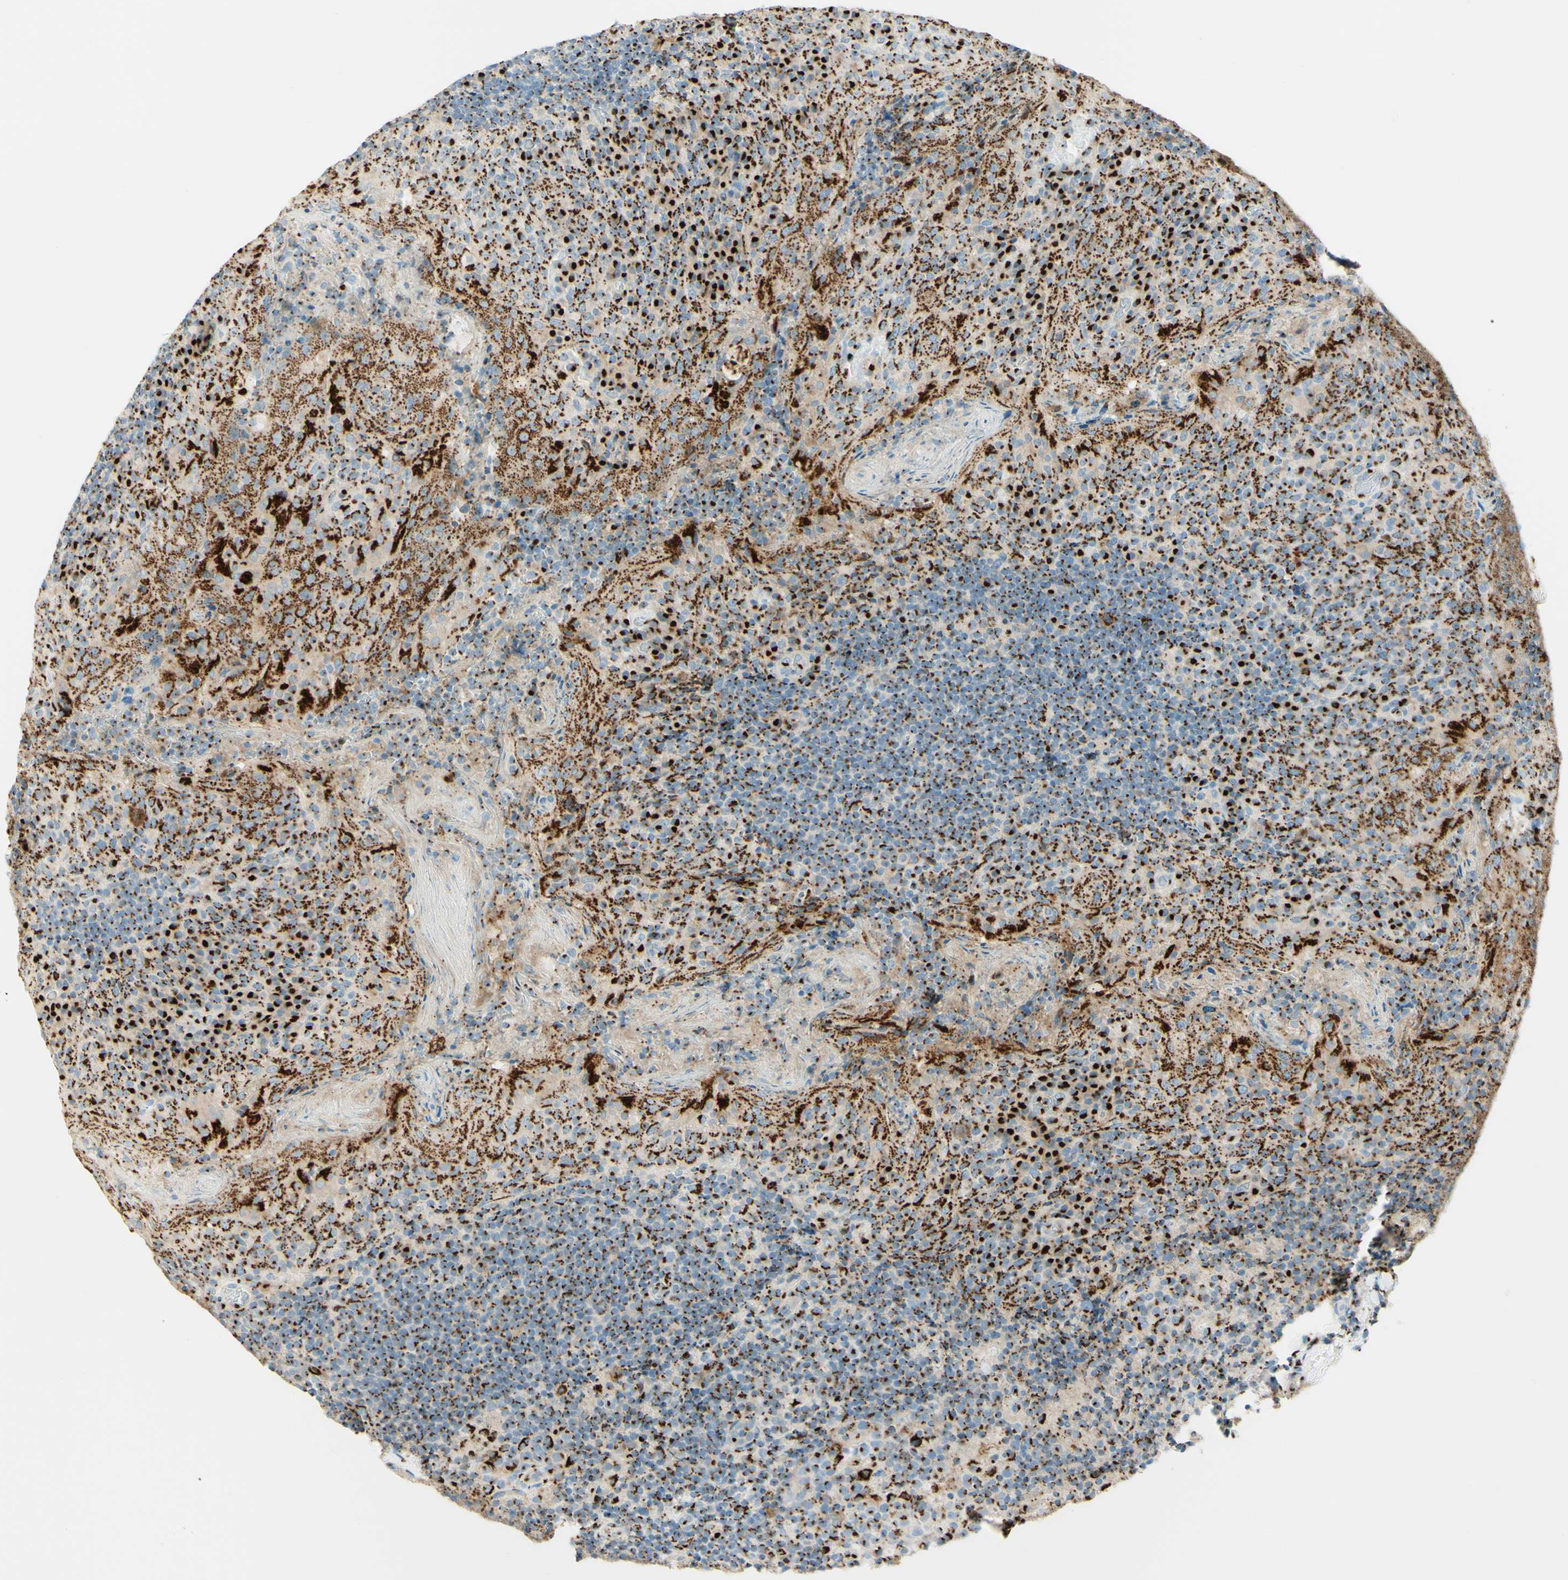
{"staining": {"intensity": "strong", "quantity": ">75%", "location": "cytoplasmic/membranous"}, "tissue": "tonsil", "cell_type": "Germinal center cells", "image_type": "normal", "snomed": [{"axis": "morphology", "description": "Normal tissue, NOS"}, {"axis": "topography", "description": "Tonsil"}], "caption": "The micrograph exhibits a brown stain indicating the presence of a protein in the cytoplasmic/membranous of germinal center cells in tonsil. Nuclei are stained in blue.", "gene": "GOLGB1", "patient": {"sex": "male", "age": 17}}